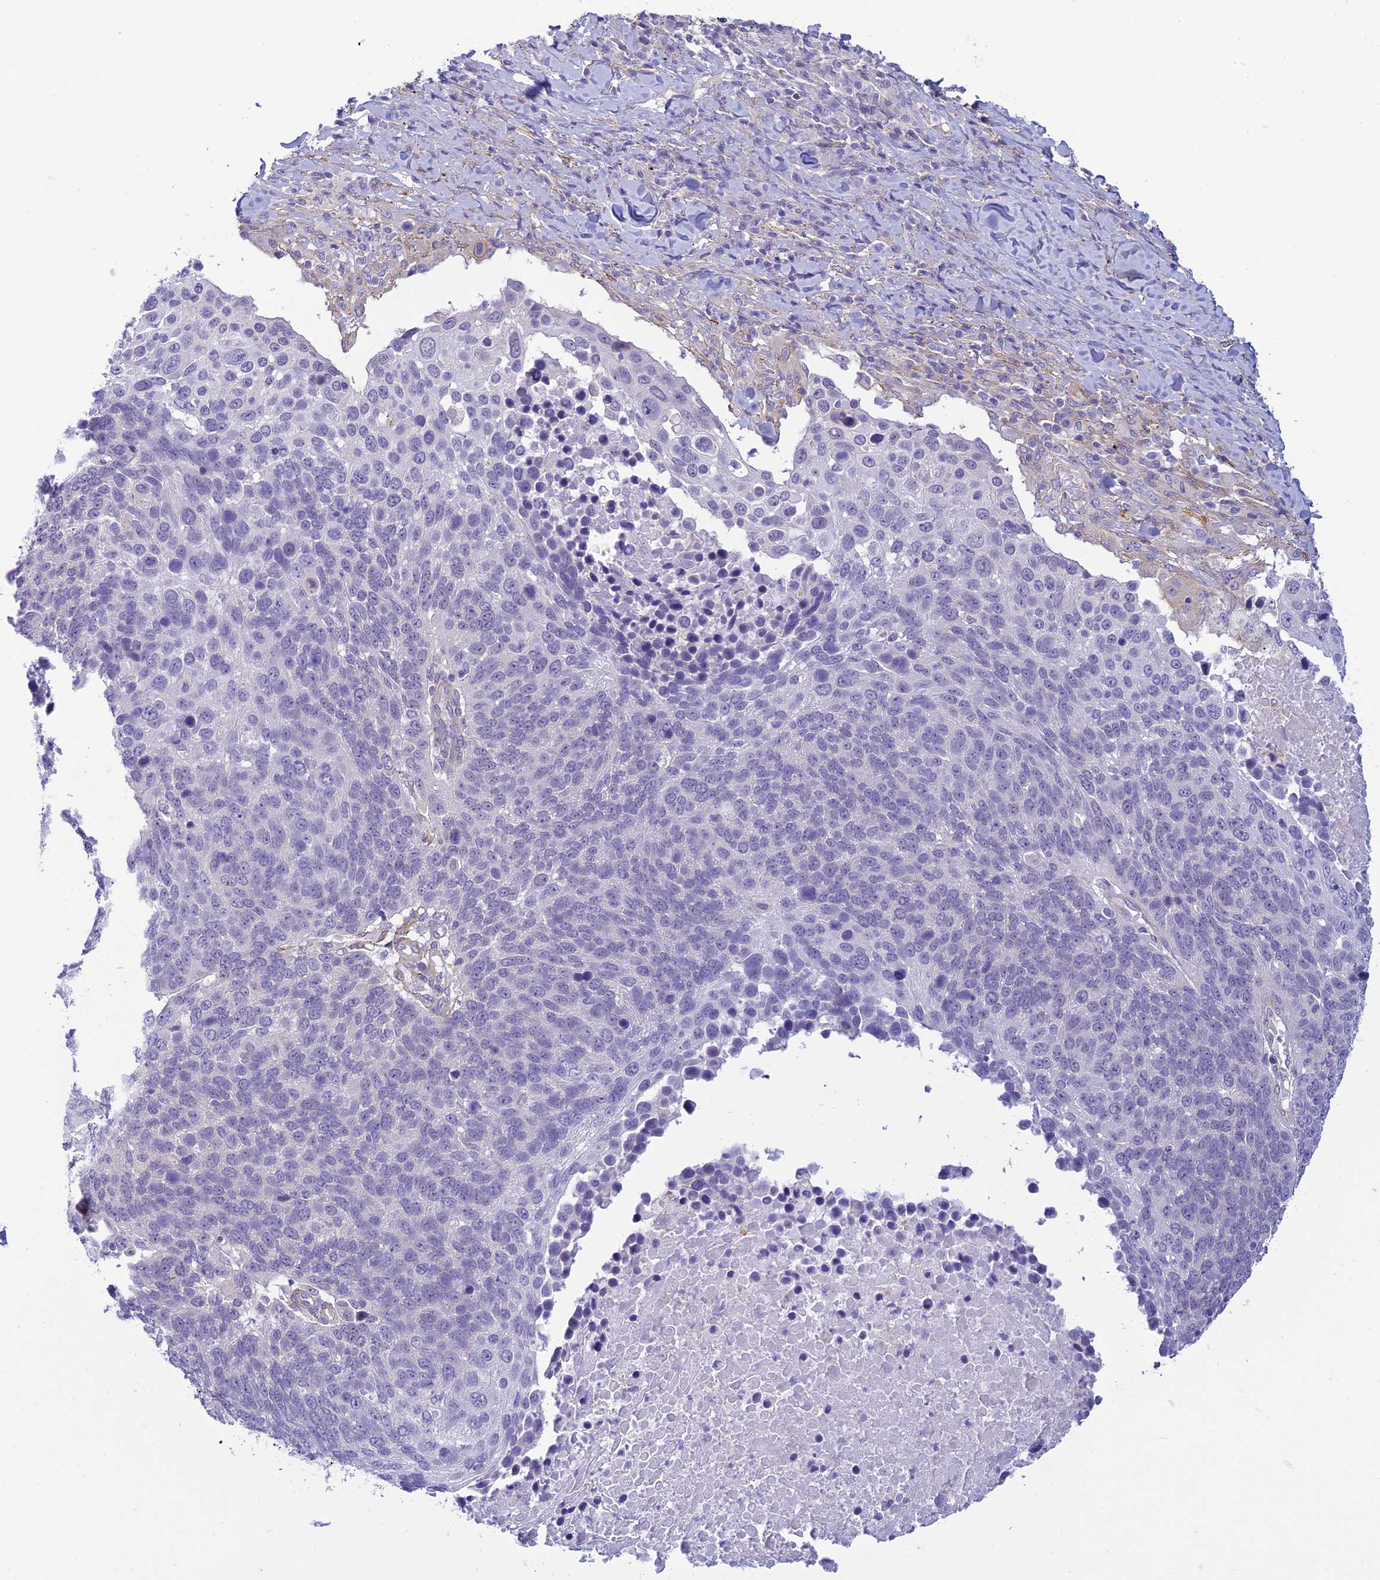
{"staining": {"intensity": "negative", "quantity": "none", "location": "none"}, "tissue": "lung cancer", "cell_type": "Tumor cells", "image_type": "cancer", "snomed": [{"axis": "morphology", "description": "Normal tissue, NOS"}, {"axis": "morphology", "description": "Squamous cell carcinoma, NOS"}, {"axis": "topography", "description": "Lymph node"}, {"axis": "topography", "description": "Lung"}], "caption": "The immunohistochemistry (IHC) histopathology image has no significant positivity in tumor cells of lung squamous cell carcinoma tissue.", "gene": "FBXW4", "patient": {"sex": "male", "age": 66}}